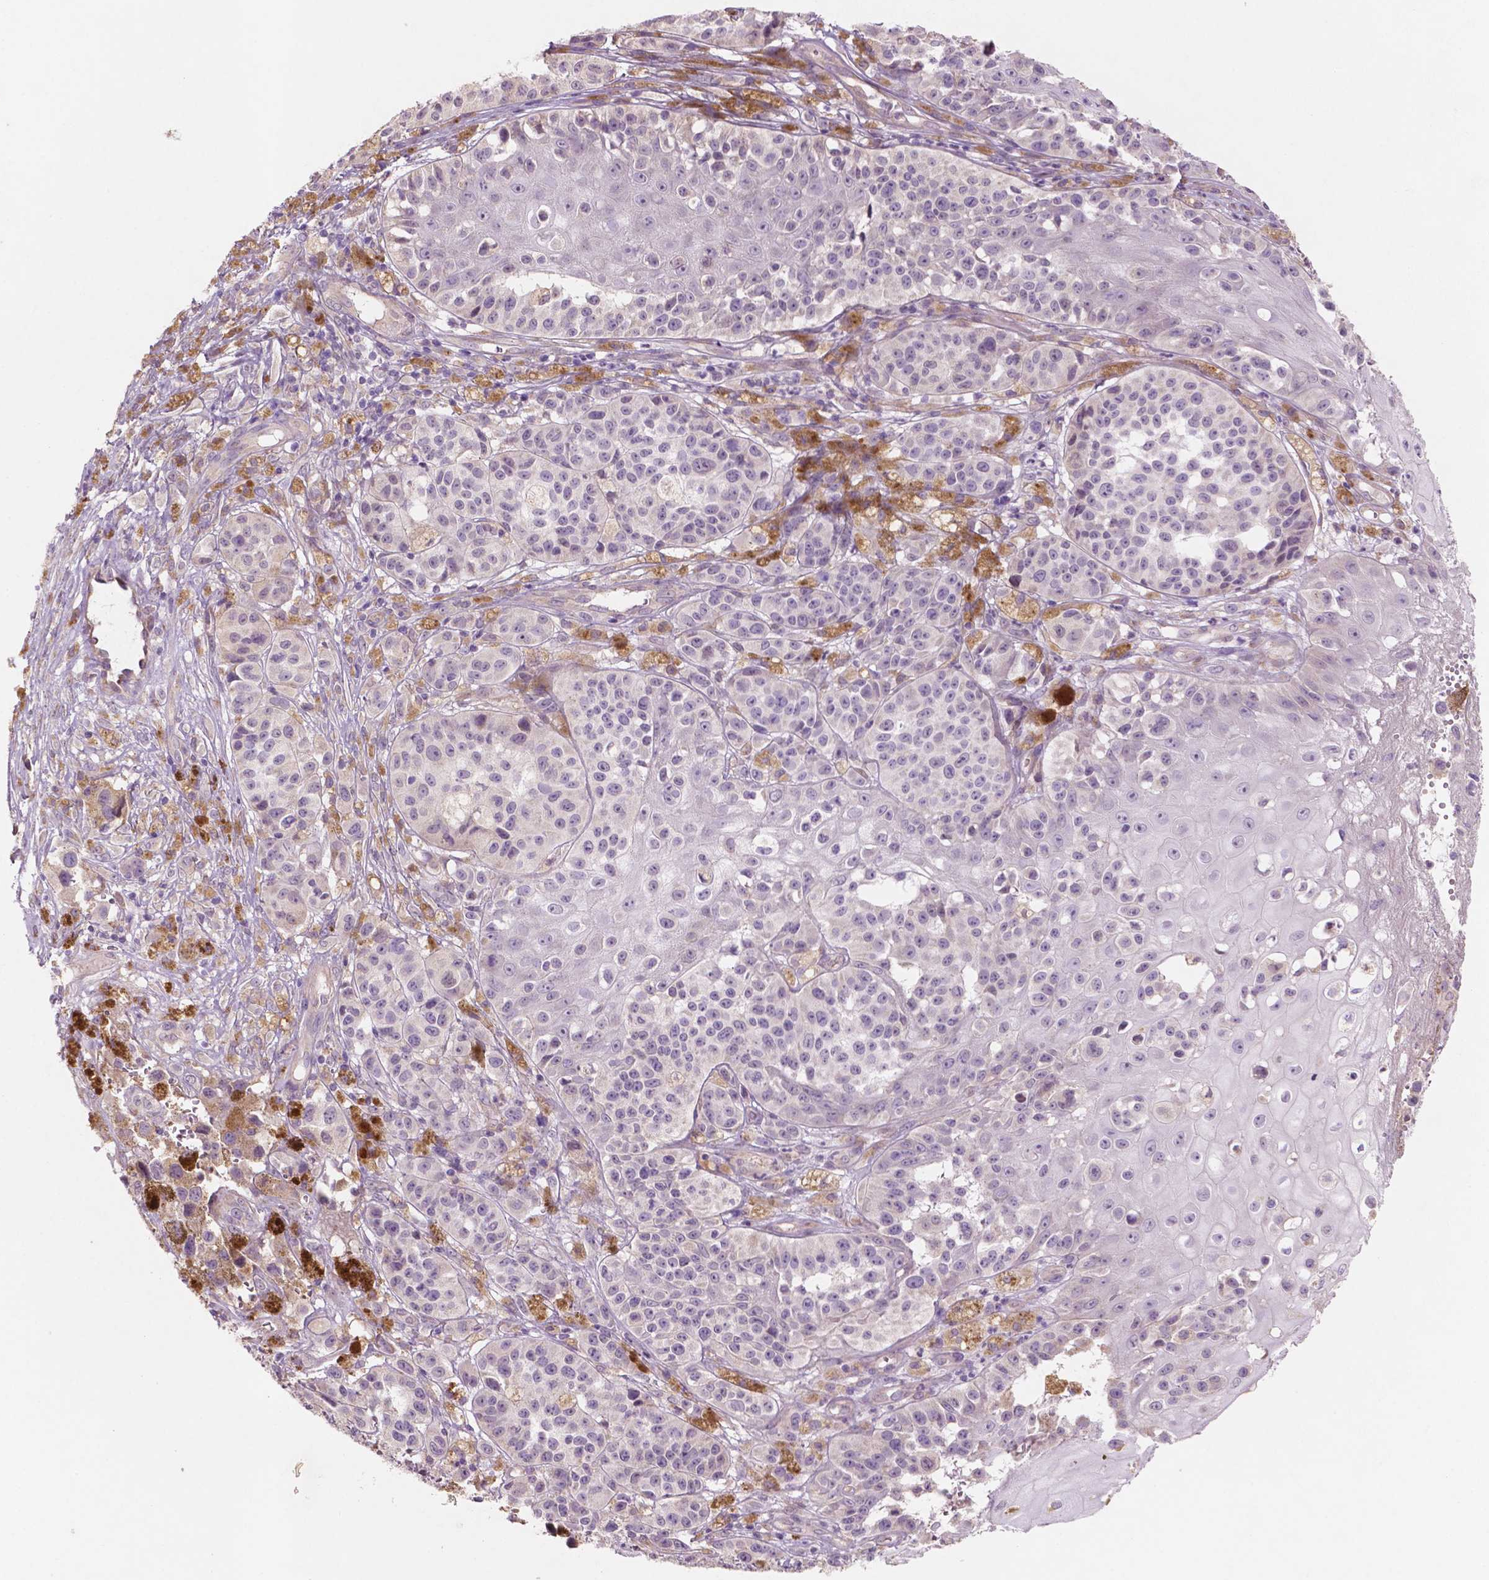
{"staining": {"intensity": "negative", "quantity": "none", "location": "none"}, "tissue": "melanoma", "cell_type": "Tumor cells", "image_type": "cancer", "snomed": [{"axis": "morphology", "description": "Malignant melanoma, NOS"}, {"axis": "topography", "description": "Skin"}], "caption": "Immunohistochemical staining of melanoma reveals no significant expression in tumor cells. Nuclei are stained in blue.", "gene": "LRP1B", "patient": {"sex": "female", "age": 58}}